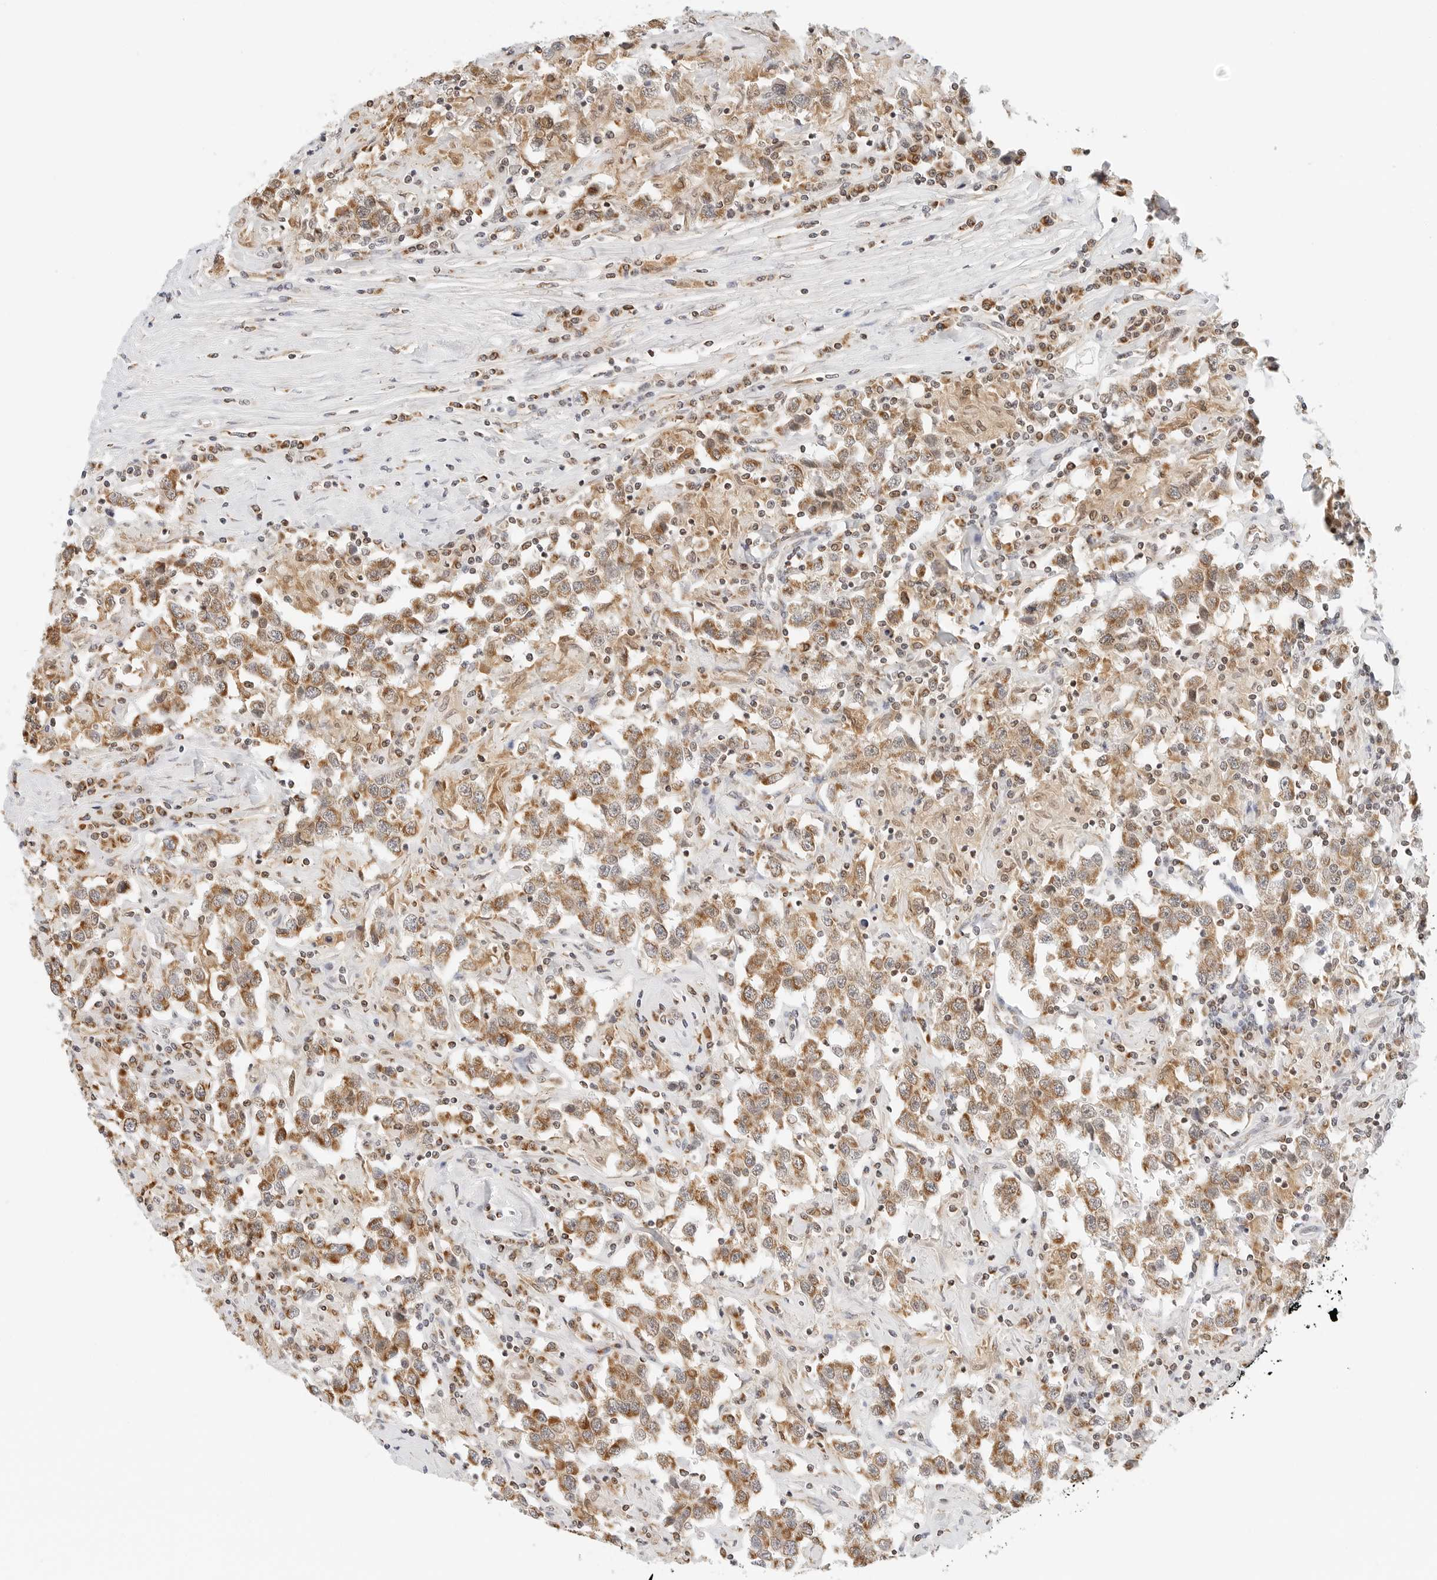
{"staining": {"intensity": "moderate", "quantity": ">75%", "location": "cytoplasmic/membranous"}, "tissue": "testis cancer", "cell_type": "Tumor cells", "image_type": "cancer", "snomed": [{"axis": "morphology", "description": "Seminoma, NOS"}, {"axis": "topography", "description": "Testis"}], "caption": "Testis cancer (seminoma) tissue reveals moderate cytoplasmic/membranous positivity in about >75% of tumor cells, visualized by immunohistochemistry. (Brightfield microscopy of DAB IHC at high magnification).", "gene": "ATL1", "patient": {"sex": "male", "age": 41}}